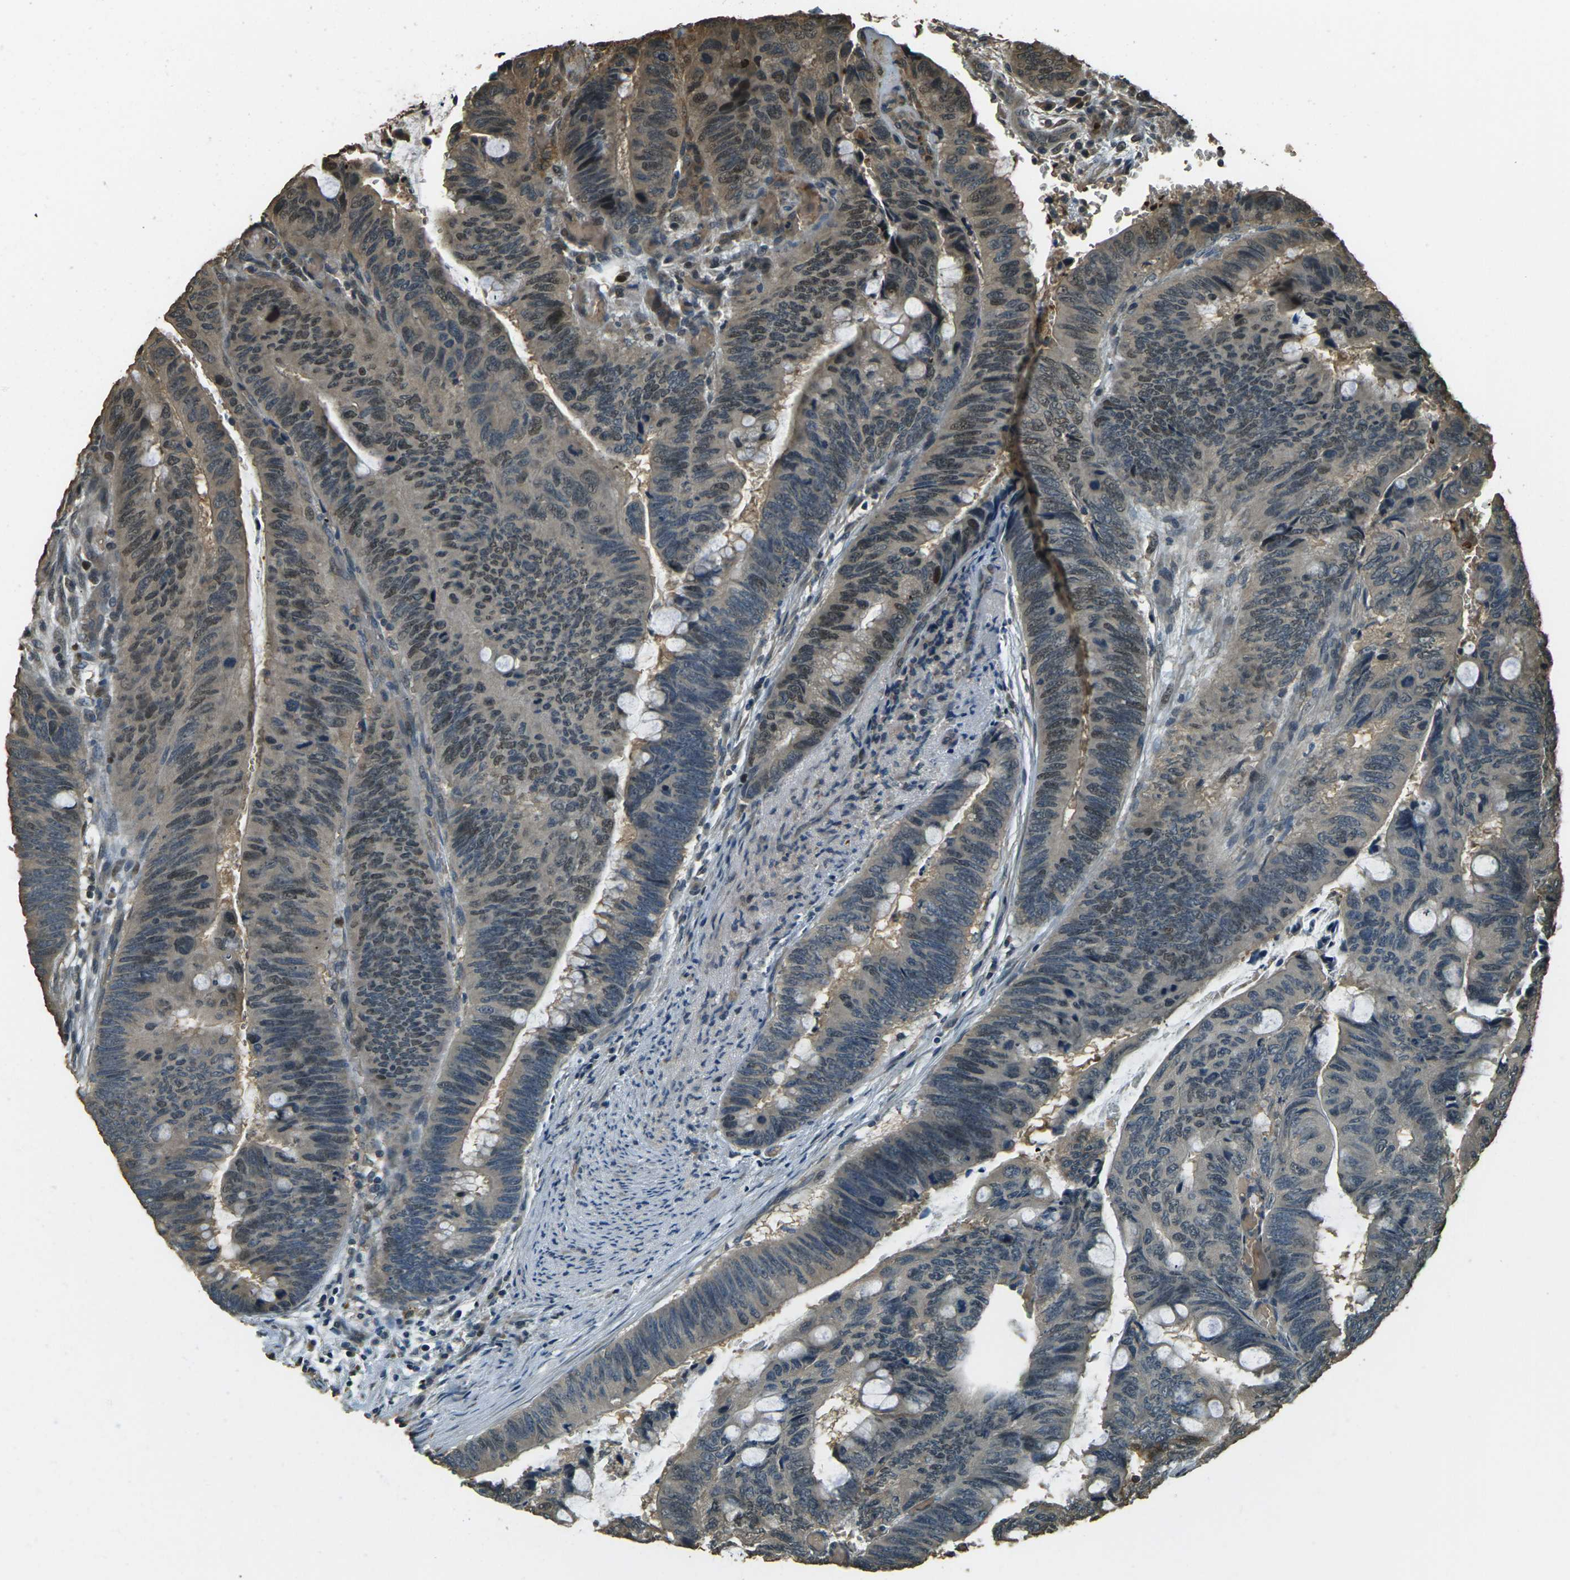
{"staining": {"intensity": "weak", "quantity": ">75%", "location": "cytoplasmic/membranous,nuclear"}, "tissue": "colorectal cancer", "cell_type": "Tumor cells", "image_type": "cancer", "snomed": [{"axis": "morphology", "description": "Normal tissue, NOS"}, {"axis": "morphology", "description": "Adenocarcinoma, NOS"}, {"axis": "topography", "description": "Rectum"}, {"axis": "topography", "description": "Peripheral nerve tissue"}], "caption": "Brown immunohistochemical staining in colorectal cancer (adenocarcinoma) displays weak cytoplasmic/membranous and nuclear staining in approximately >75% of tumor cells.", "gene": "TOR1A", "patient": {"sex": "male", "age": 92}}